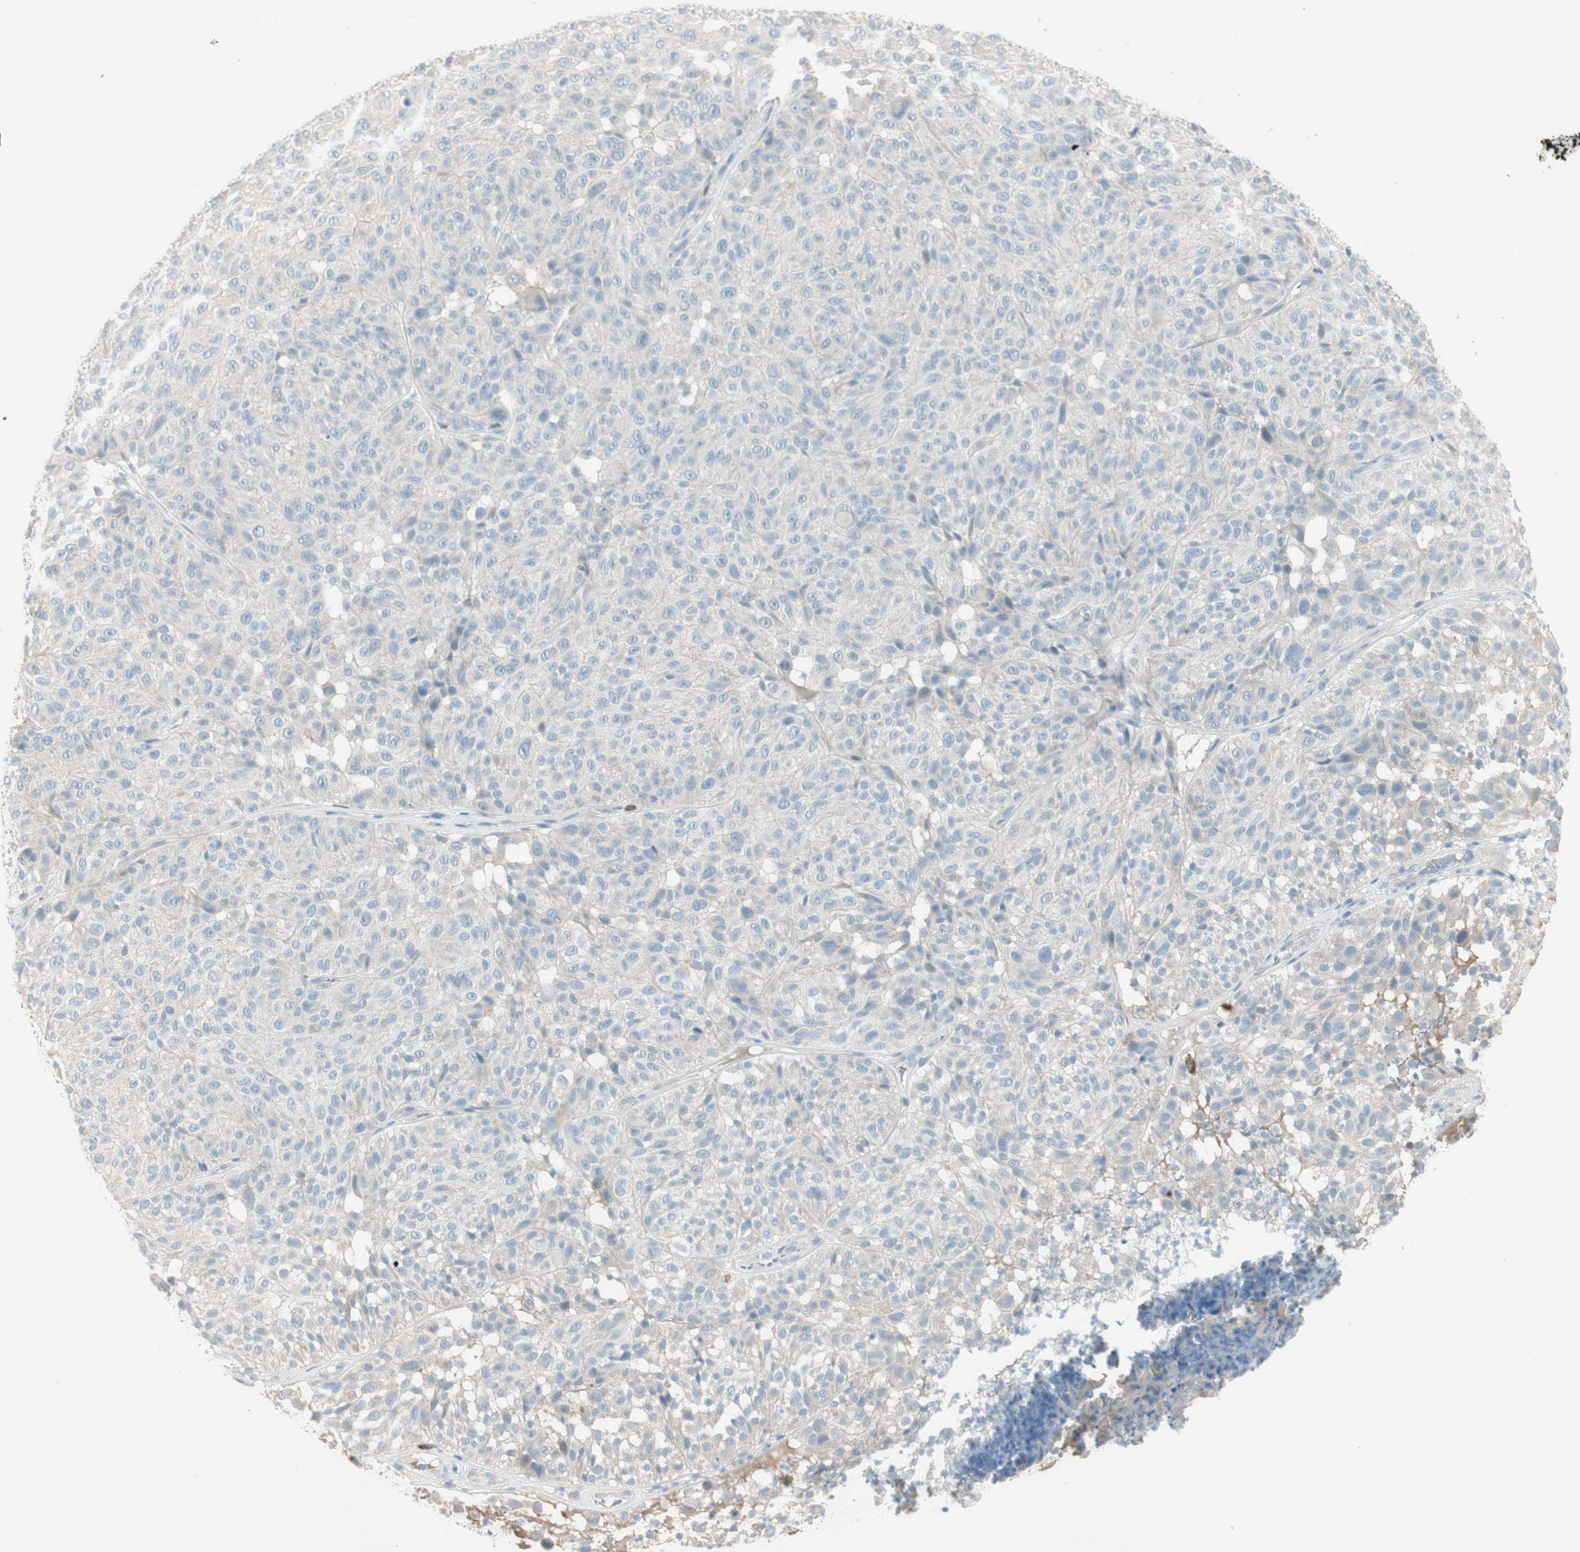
{"staining": {"intensity": "negative", "quantity": "none", "location": "none"}, "tissue": "melanoma", "cell_type": "Tumor cells", "image_type": "cancer", "snomed": [{"axis": "morphology", "description": "Malignant melanoma, NOS"}, {"axis": "topography", "description": "Skin"}], "caption": "This is an immunohistochemistry (IHC) photomicrograph of melanoma. There is no staining in tumor cells.", "gene": "MAPRE3", "patient": {"sex": "female", "age": 46}}